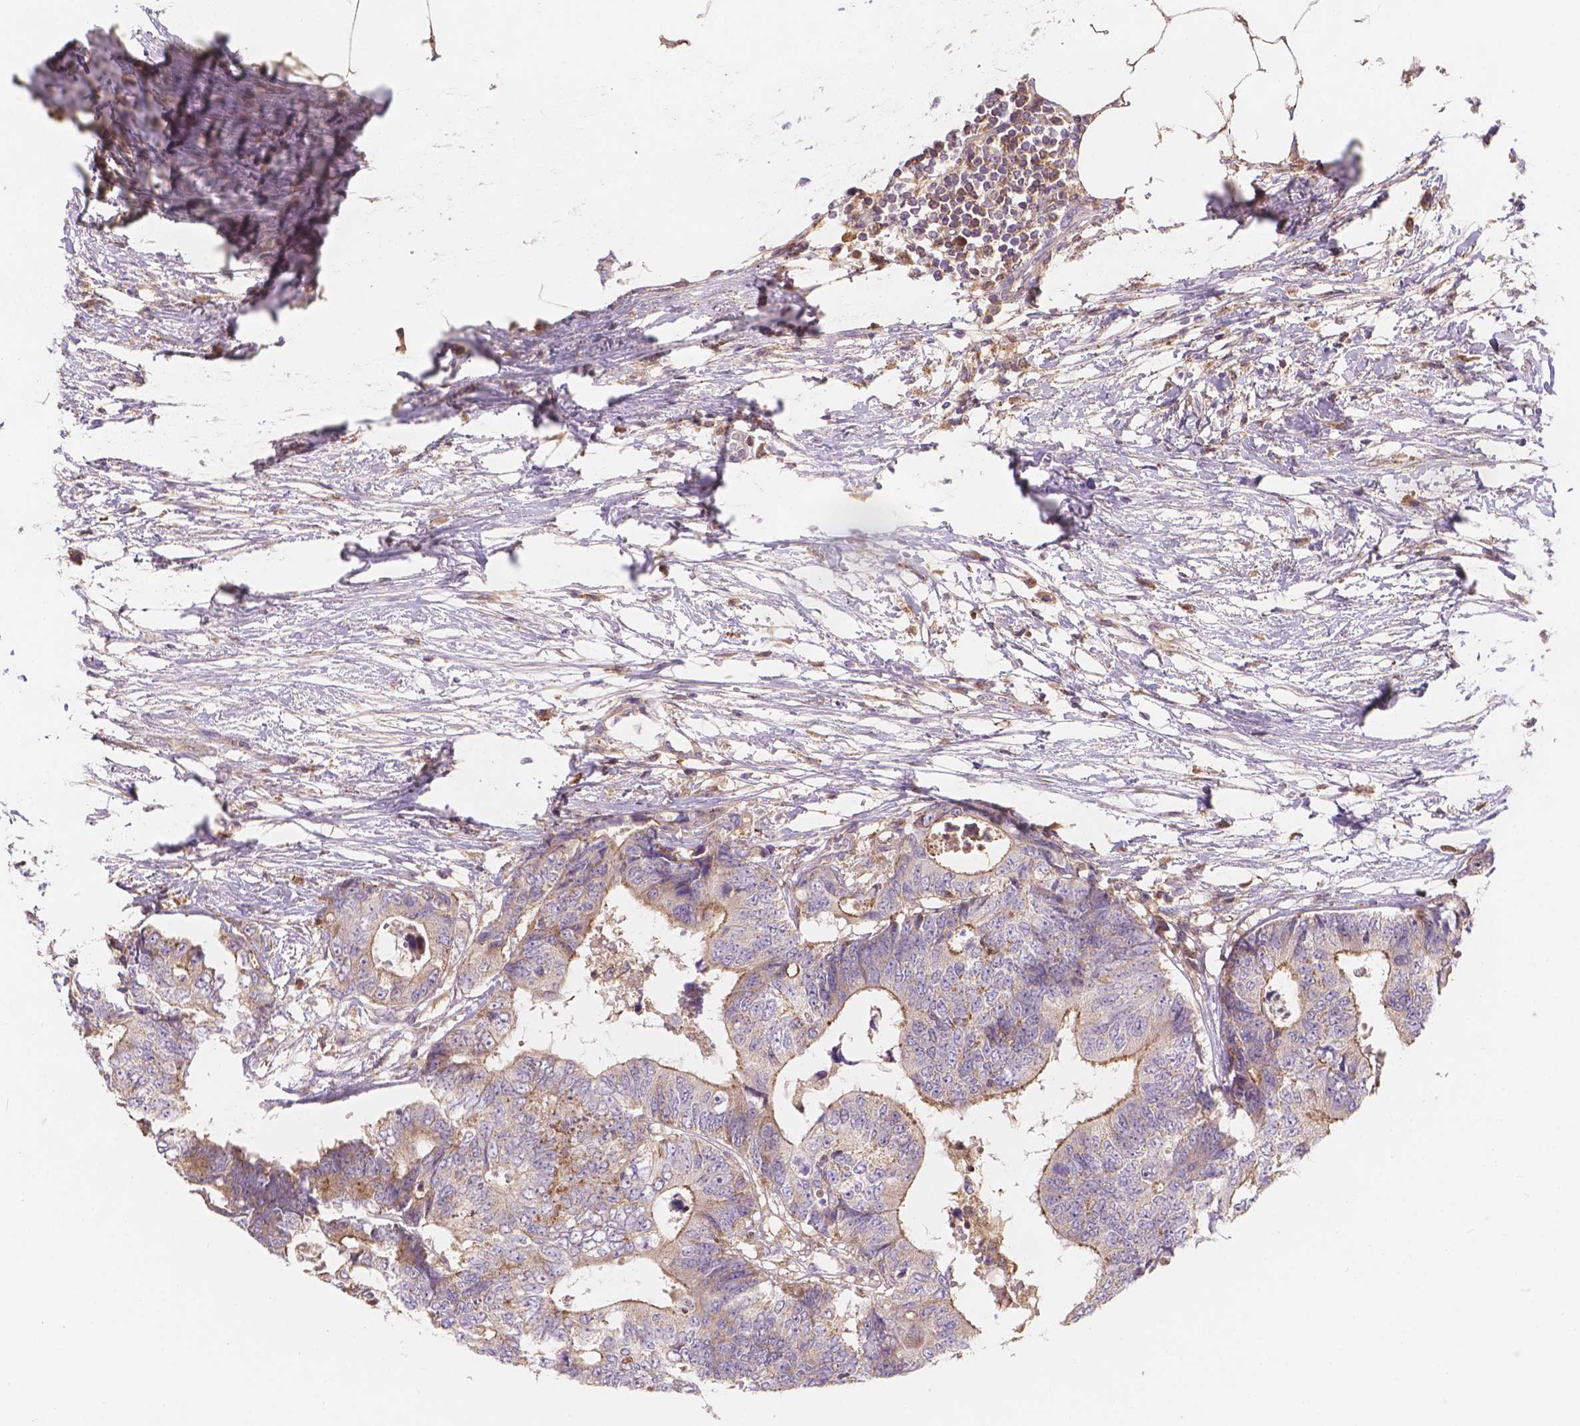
{"staining": {"intensity": "moderate", "quantity": "25%-75%", "location": "cytoplasmic/membranous"}, "tissue": "colorectal cancer", "cell_type": "Tumor cells", "image_type": "cancer", "snomed": [{"axis": "morphology", "description": "Adenocarcinoma, NOS"}, {"axis": "topography", "description": "Colon"}], "caption": "Protein expression analysis of colorectal adenocarcinoma displays moderate cytoplasmic/membranous expression in approximately 25%-75% of tumor cells.", "gene": "CDK10", "patient": {"sex": "female", "age": 48}}